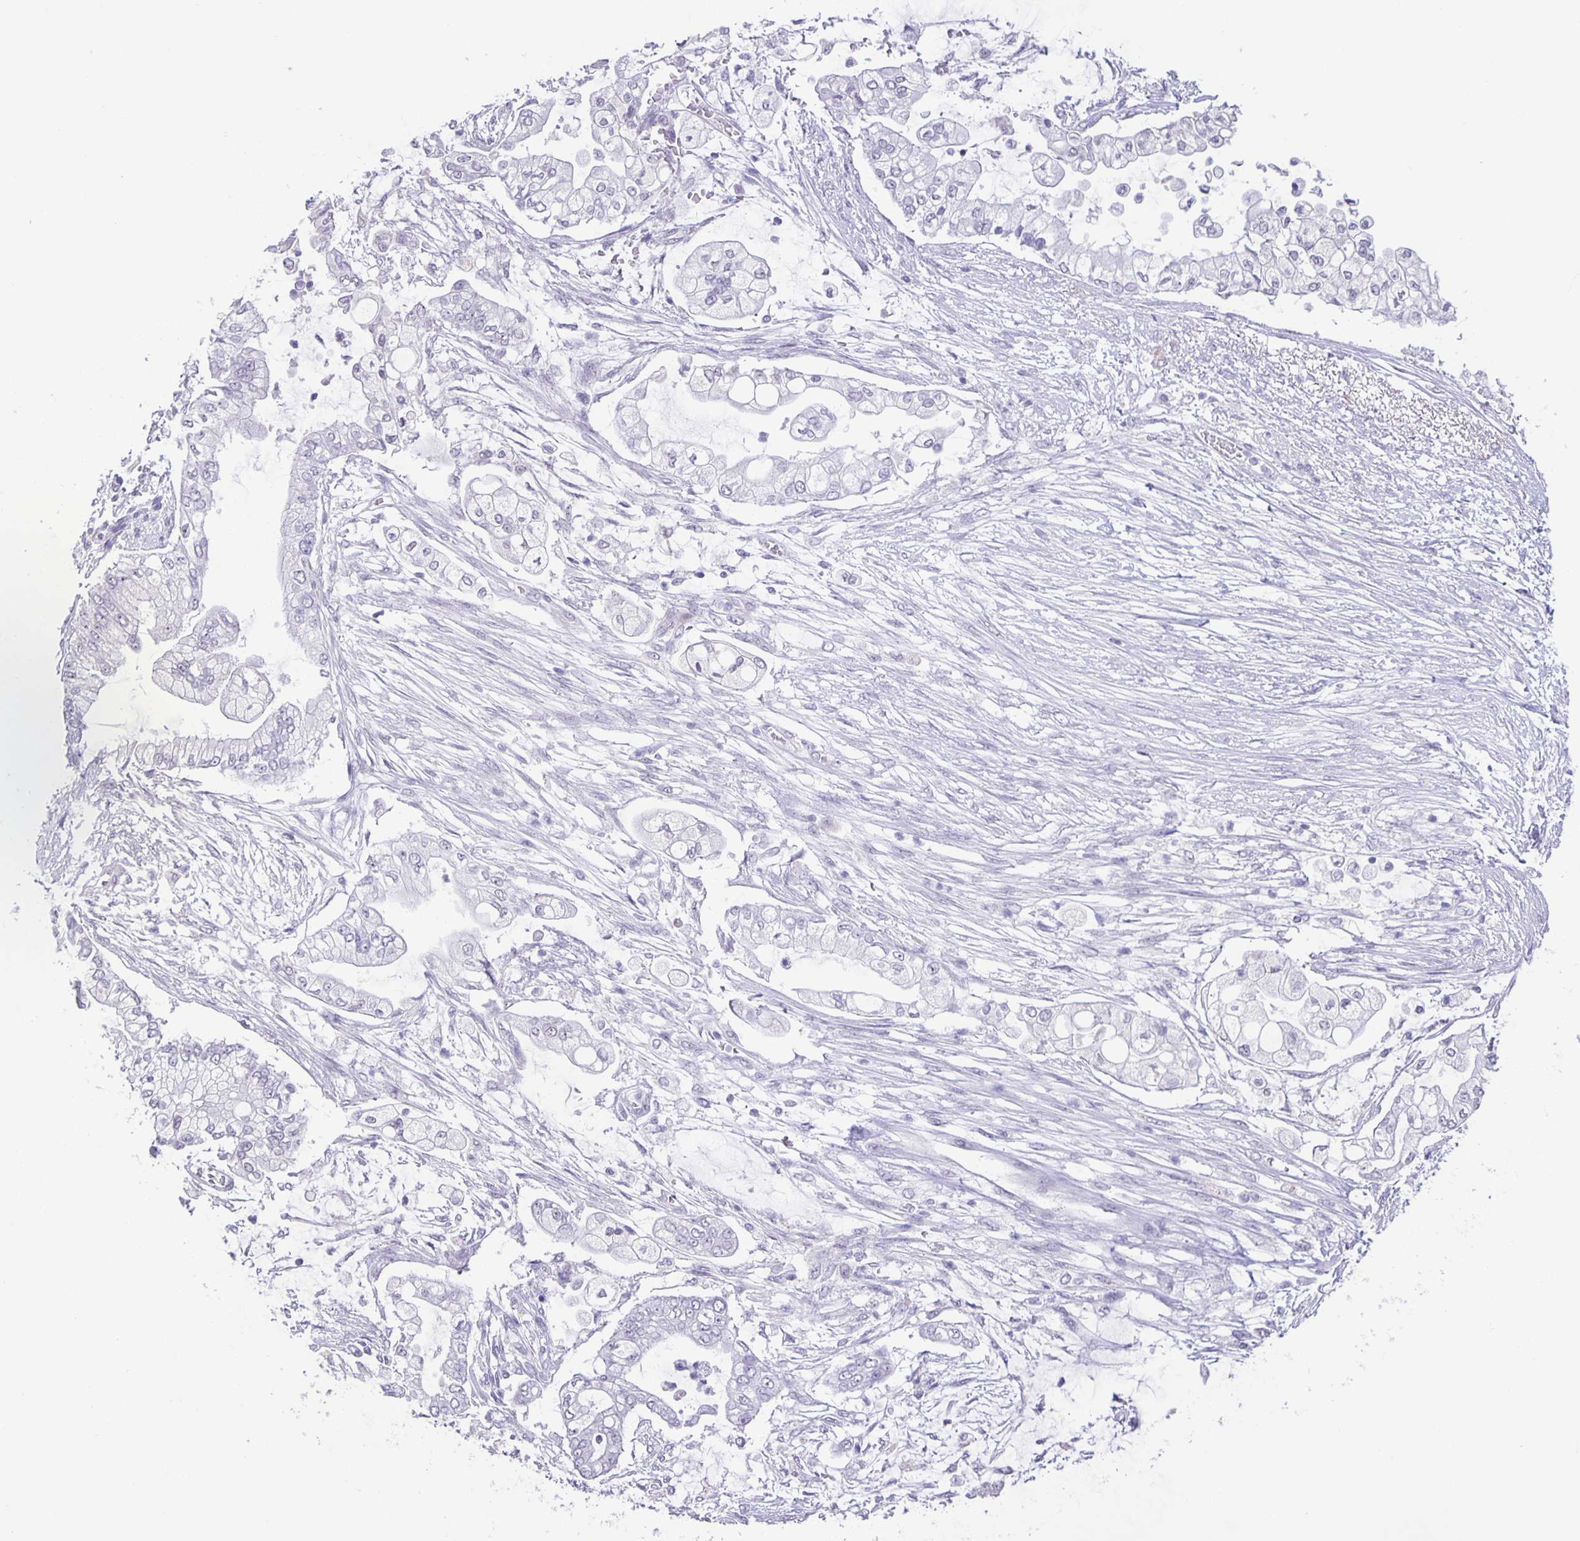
{"staining": {"intensity": "negative", "quantity": "none", "location": "none"}, "tissue": "pancreatic cancer", "cell_type": "Tumor cells", "image_type": "cancer", "snomed": [{"axis": "morphology", "description": "Adenocarcinoma, NOS"}, {"axis": "topography", "description": "Pancreas"}], "caption": "A high-resolution photomicrograph shows IHC staining of pancreatic adenocarcinoma, which exhibits no significant staining in tumor cells.", "gene": "PHRF1", "patient": {"sex": "female", "age": 69}}